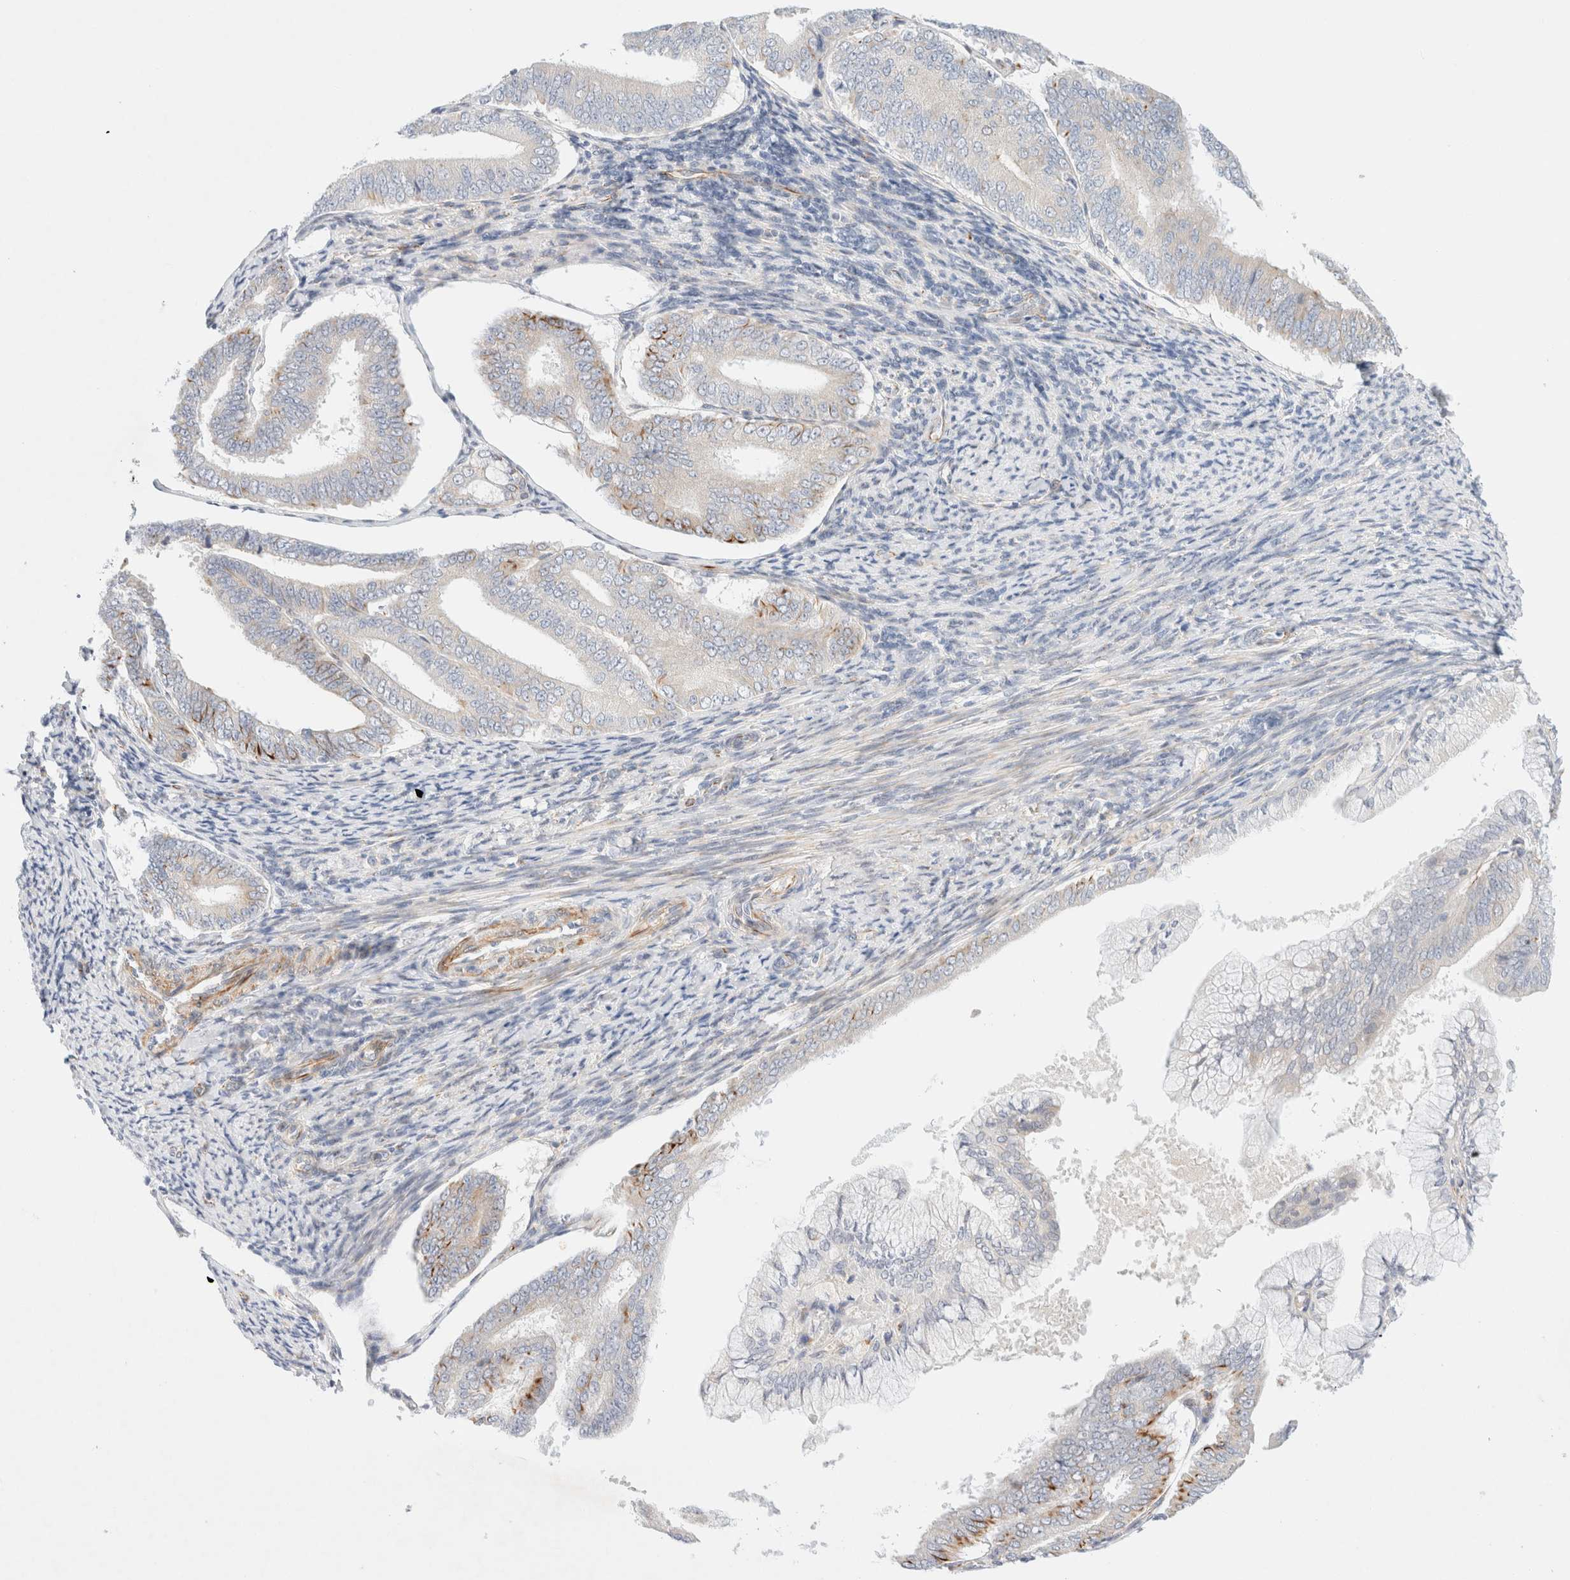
{"staining": {"intensity": "strong", "quantity": "<25%", "location": "cytoplasmic/membranous"}, "tissue": "endometrial cancer", "cell_type": "Tumor cells", "image_type": "cancer", "snomed": [{"axis": "morphology", "description": "Adenocarcinoma, NOS"}, {"axis": "topography", "description": "Endometrium"}], "caption": "IHC of human endometrial cancer (adenocarcinoma) shows medium levels of strong cytoplasmic/membranous expression in about <25% of tumor cells. Immunohistochemistry stains the protein of interest in brown and the nuclei are stained blue.", "gene": "SLC25A48", "patient": {"sex": "female", "age": 63}}